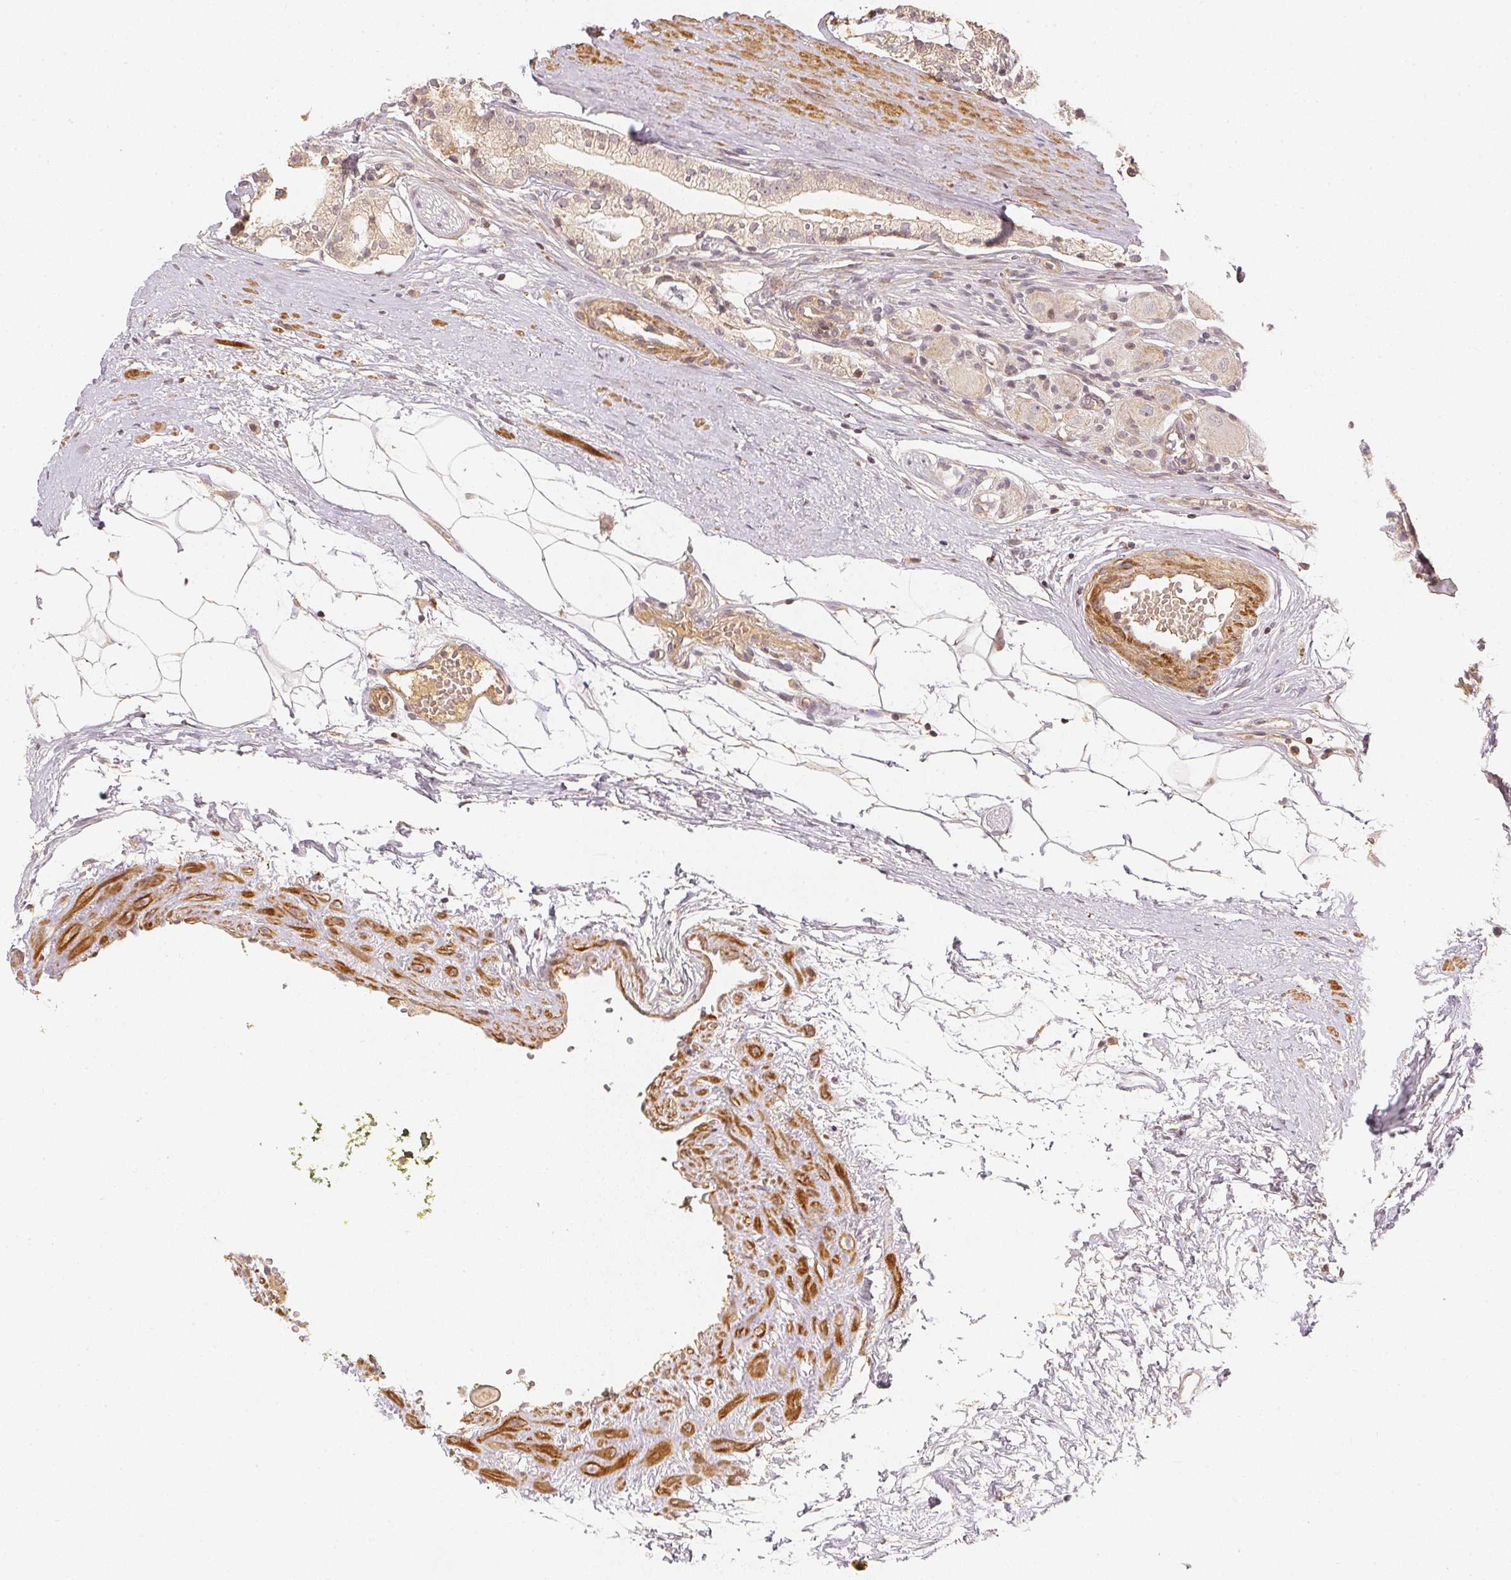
{"staining": {"intensity": "negative", "quantity": "none", "location": "none"}, "tissue": "prostate cancer", "cell_type": "Tumor cells", "image_type": "cancer", "snomed": [{"axis": "morphology", "description": "Adenocarcinoma, High grade"}, {"axis": "topography", "description": "Prostate"}], "caption": "Tumor cells are negative for brown protein staining in prostate high-grade adenocarcinoma.", "gene": "SERPINE1", "patient": {"sex": "male", "age": 71}}